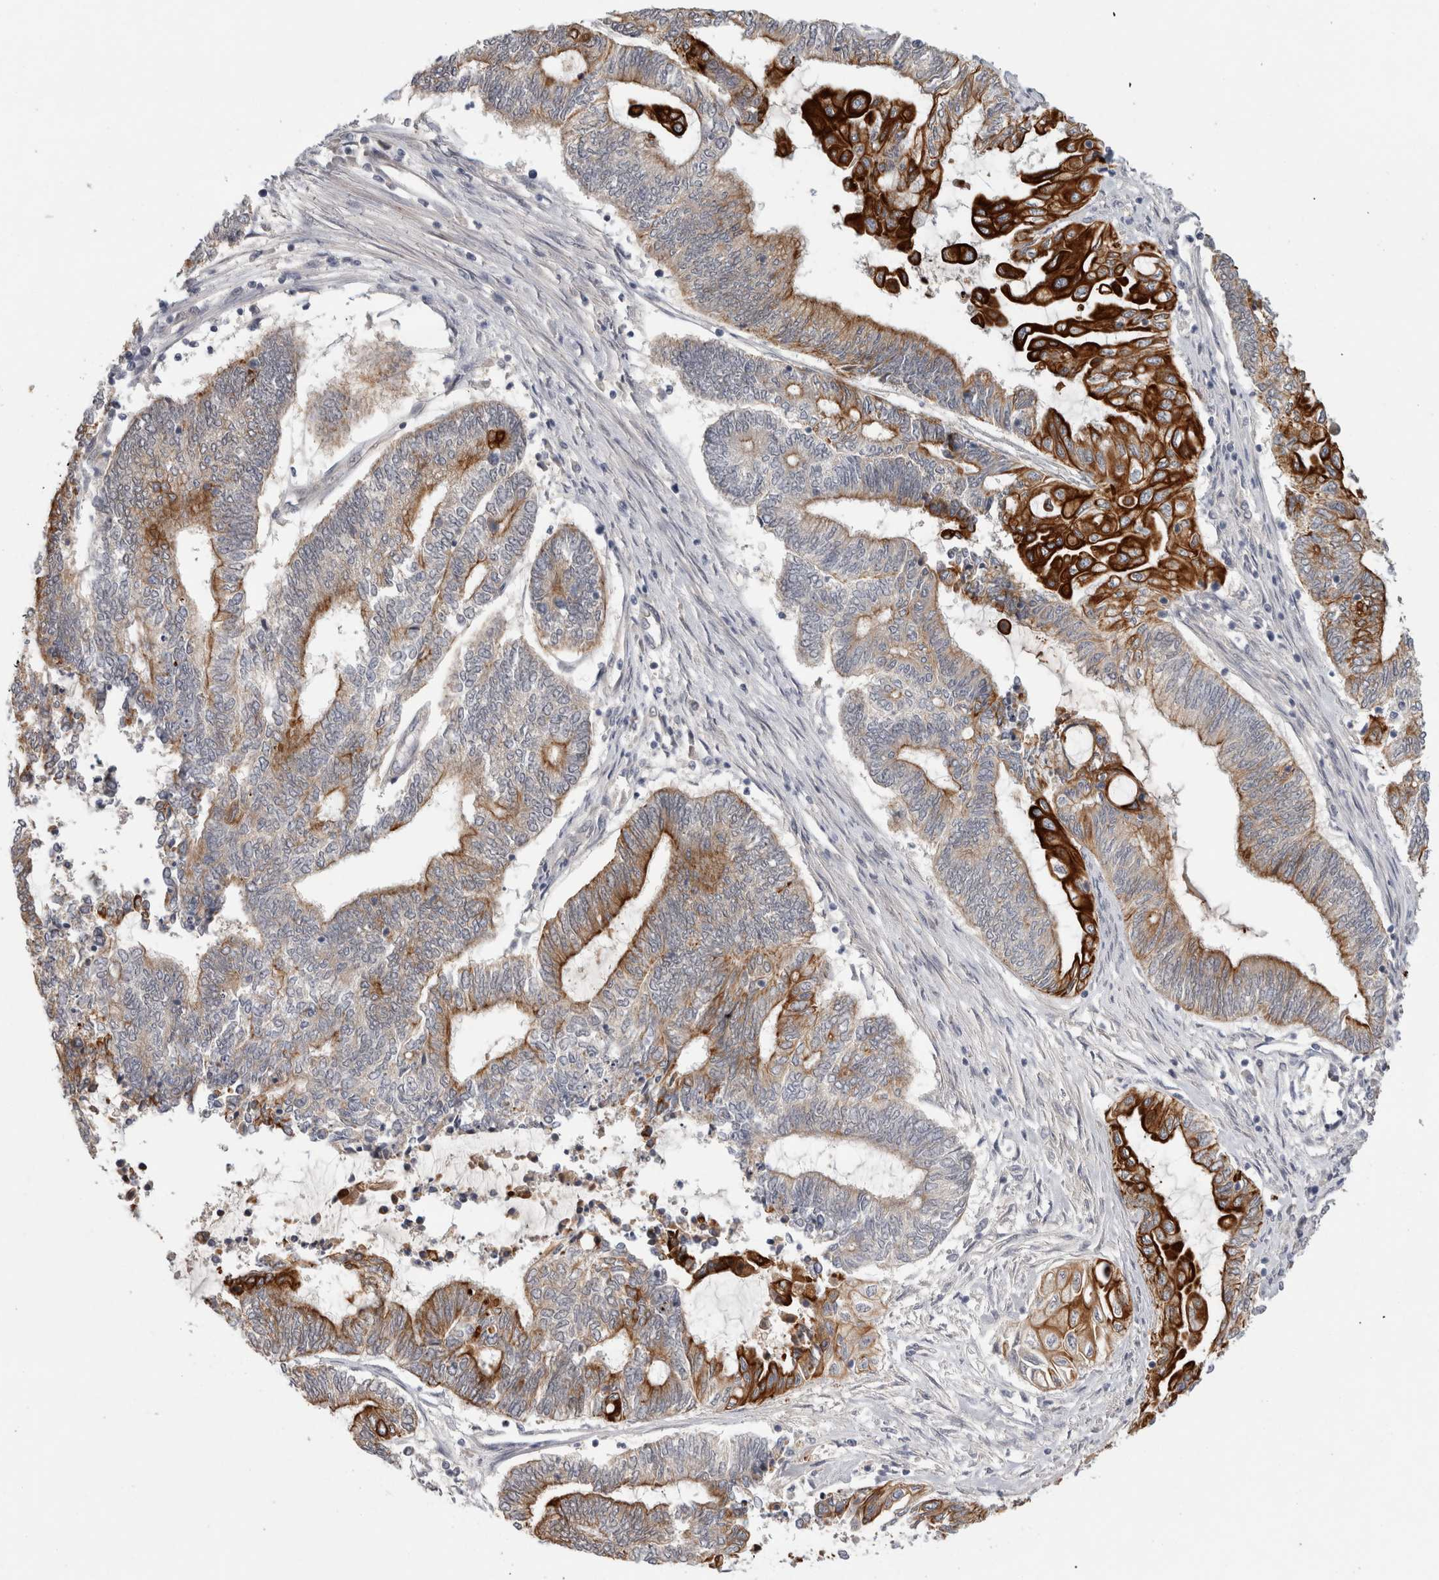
{"staining": {"intensity": "strong", "quantity": "25%-75%", "location": "cytoplasmic/membranous"}, "tissue": "endometrial cancer", "cell_type": "Tumor cells", "image_type": "cancer", "snomed": [{"axis": "morphology", "description": "Adenocarcinoma, NOS"}, {"axis": "topography", "description": "Uterus"}, {"axis": "topography", "description": "Endometrium"}], "caption": "A high amount of strong cytoplasmic/membranous expression is seen in about 25%-75% of tumor cells in adenocarcinoma (endometrial) tissue. (Stains: DAB (3,3'-diaminobenzidine) in brown, nuclei in blue, Microscopy: brightfield microscopy at high magnification).", "gene": "CRISPLD1", "patient": {"sex": "female", "age": 70}}